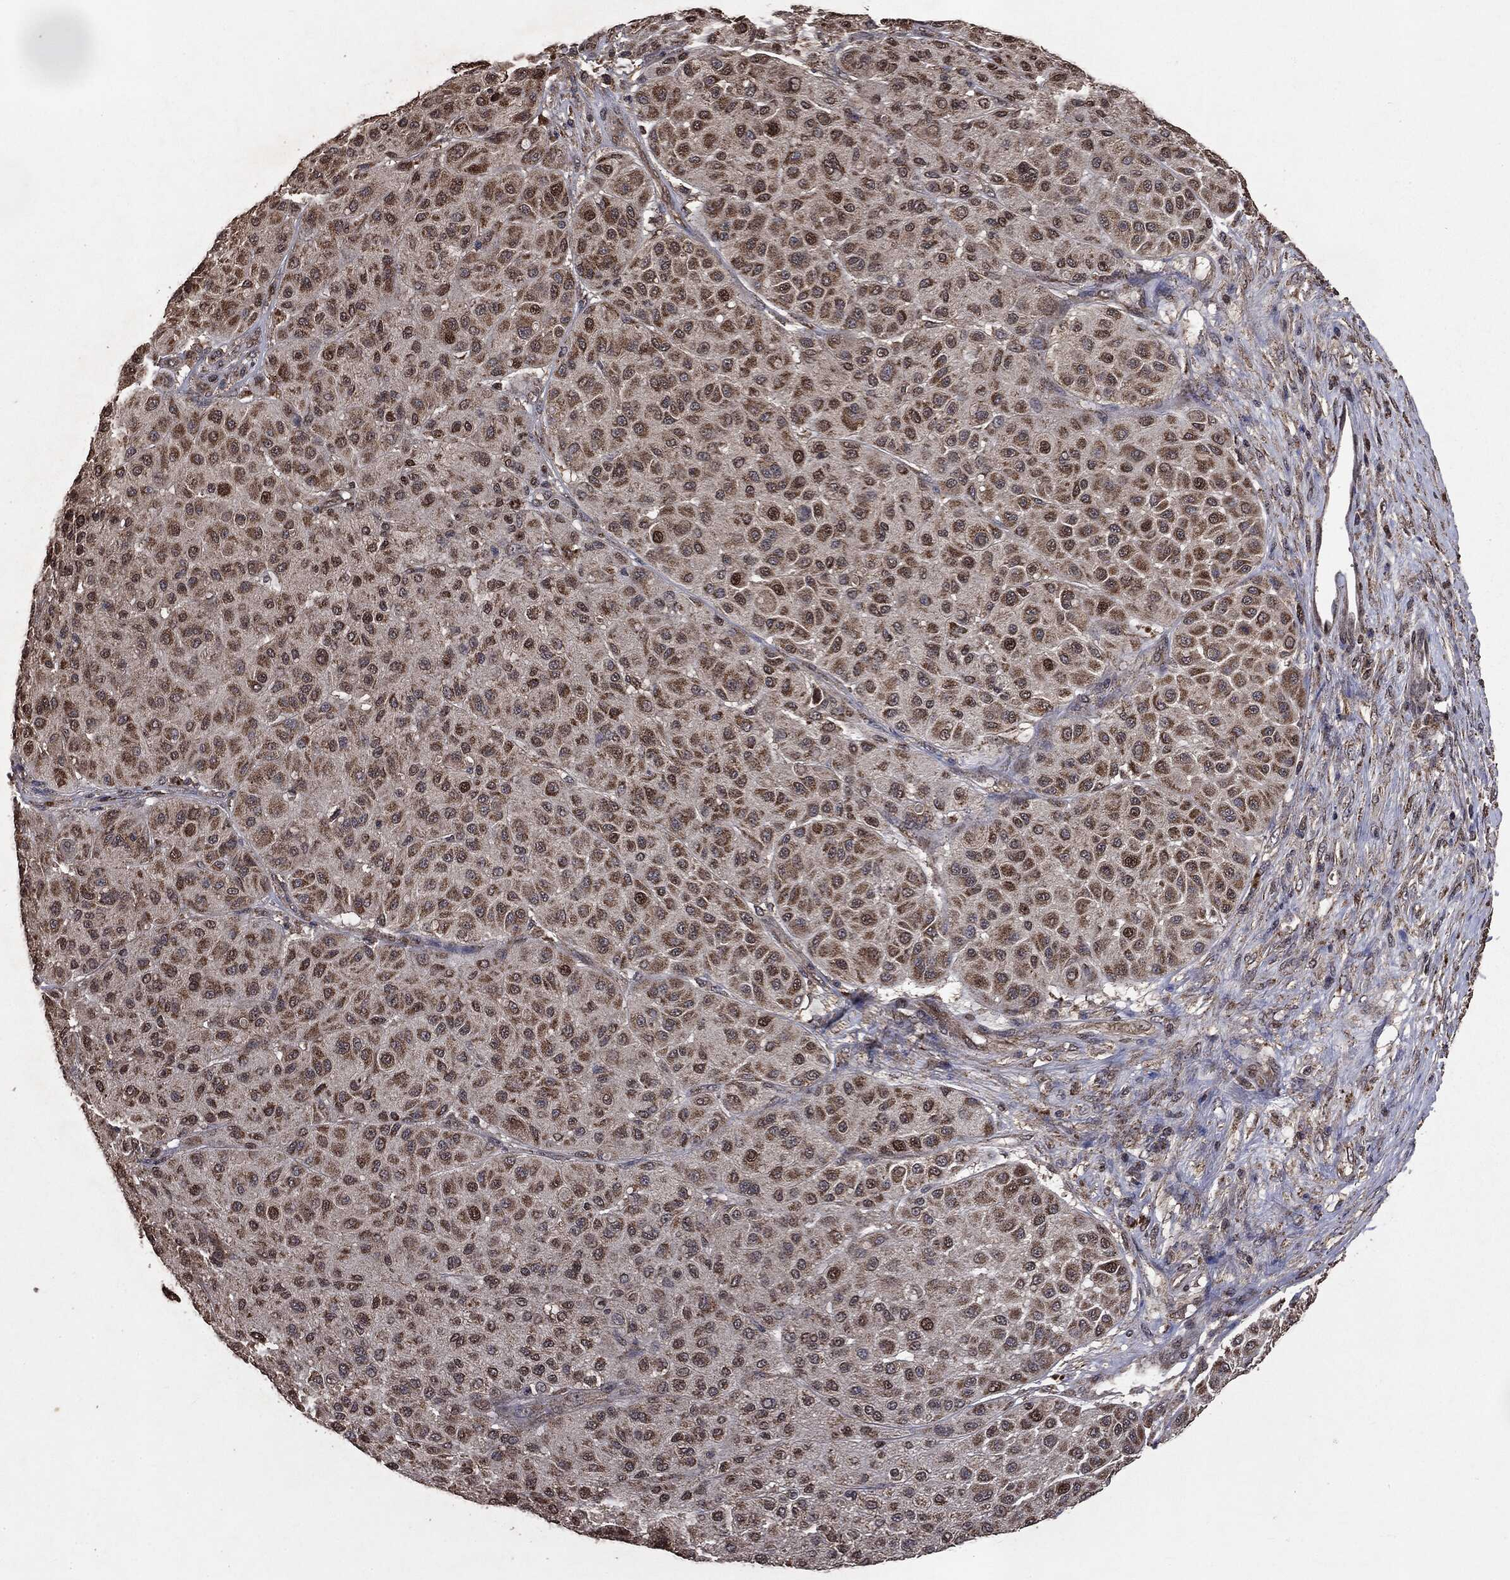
{"staining": {"intensity": "strong", "quantity": "<25%", "location": "cytoplasmic/membranous,nuclear"}, "tissue": "melanoma", "cell_type": "Tumor cells", "image_type": "cancer", "snomed": [{"axis": "morphology", "description": "Malignant melanoma, Metastatic site"}, {"axis": "topography", "description": "Smooth muscle"}], "caption": "Protein expression analysis of human malignant melanoma (metastatic site) reveals strong cytoplasmic/membranous and nuclear staining in about <25% of tumor cells.", "gene": "PPP6R2", "patient": {"sex": "male", "age": 41}}